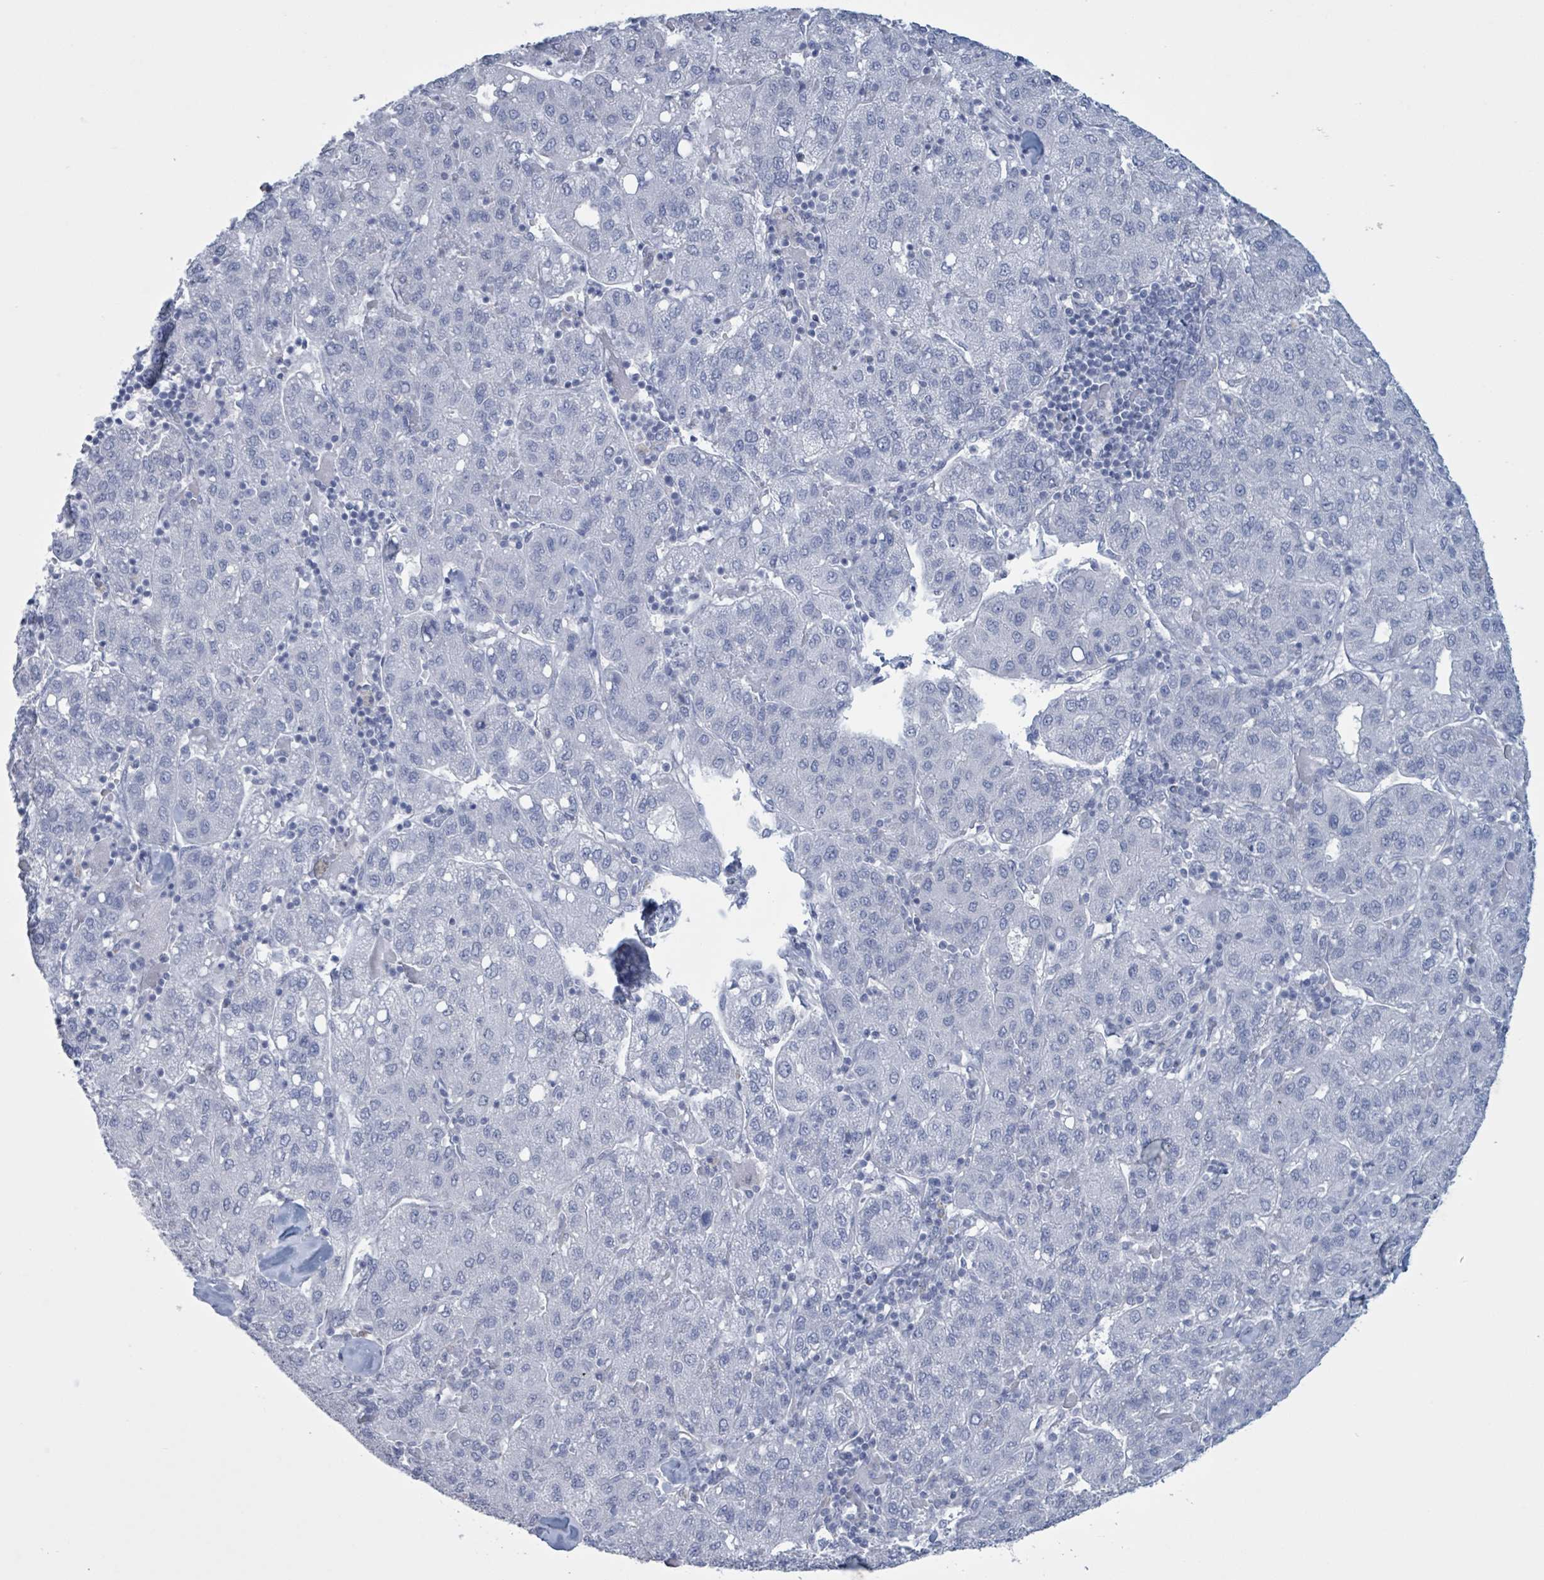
{"staining": {"intensity": "negative", "quantity": "none", "location": "none"}, "tissue": "liver cancer", "cell_type": "Tumor cells", "image_type": "cancer", "snomed": [{"axis": "morphology", "description": "Carcinoma, Hepatocellular, NOS"}, {"axis": "topography", "description": "Liver"}], "caption": "DAB immunohistochemical staining of liver cancer (hepatocellular carcinoma) exhibits no significant positivity in tumor cells.", "gene": "CT45A5", "patient": {"sex": "male", "age": 65}}